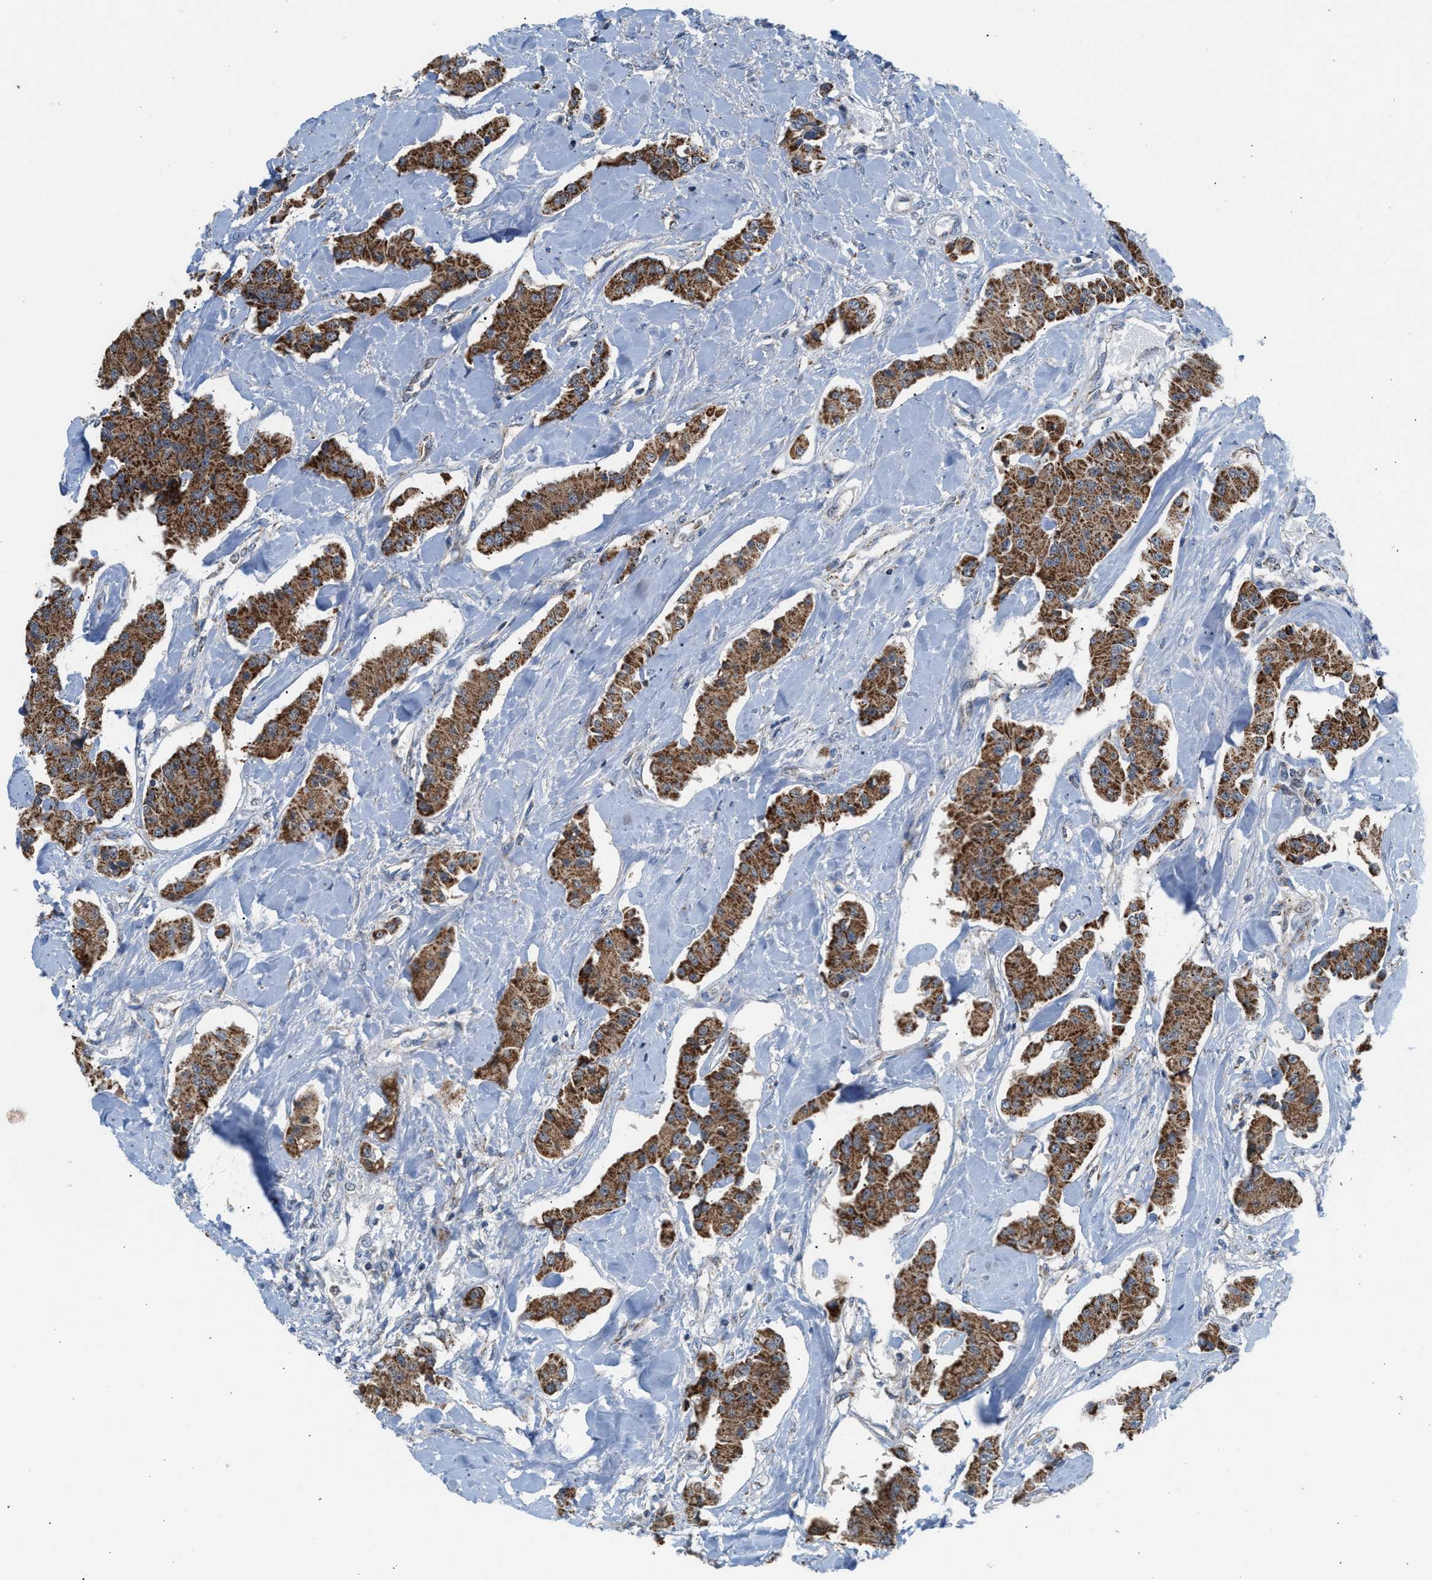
{"staining": {"intensity": "moderate", "quantity": ">75%", "location": "cytoplasmic/membranous"}, "tissue": "carcinoid", "cell_type": "Tumor cells", "image_type": "cancer", "snomed": [{"axis": "morphology", "description": "Carcinoid, malignant, NOS"}, {"axis": "topography", "description": "Pancreas"}], "caption": "Carcinoid stained with immunohistochemistry (IHC) demonstrates moderate cytoplasmic/membranous staining in approximately >75% of tumor cells.", "gene": "PMPCA", "patient": {"sex": "male", "age": 41}}